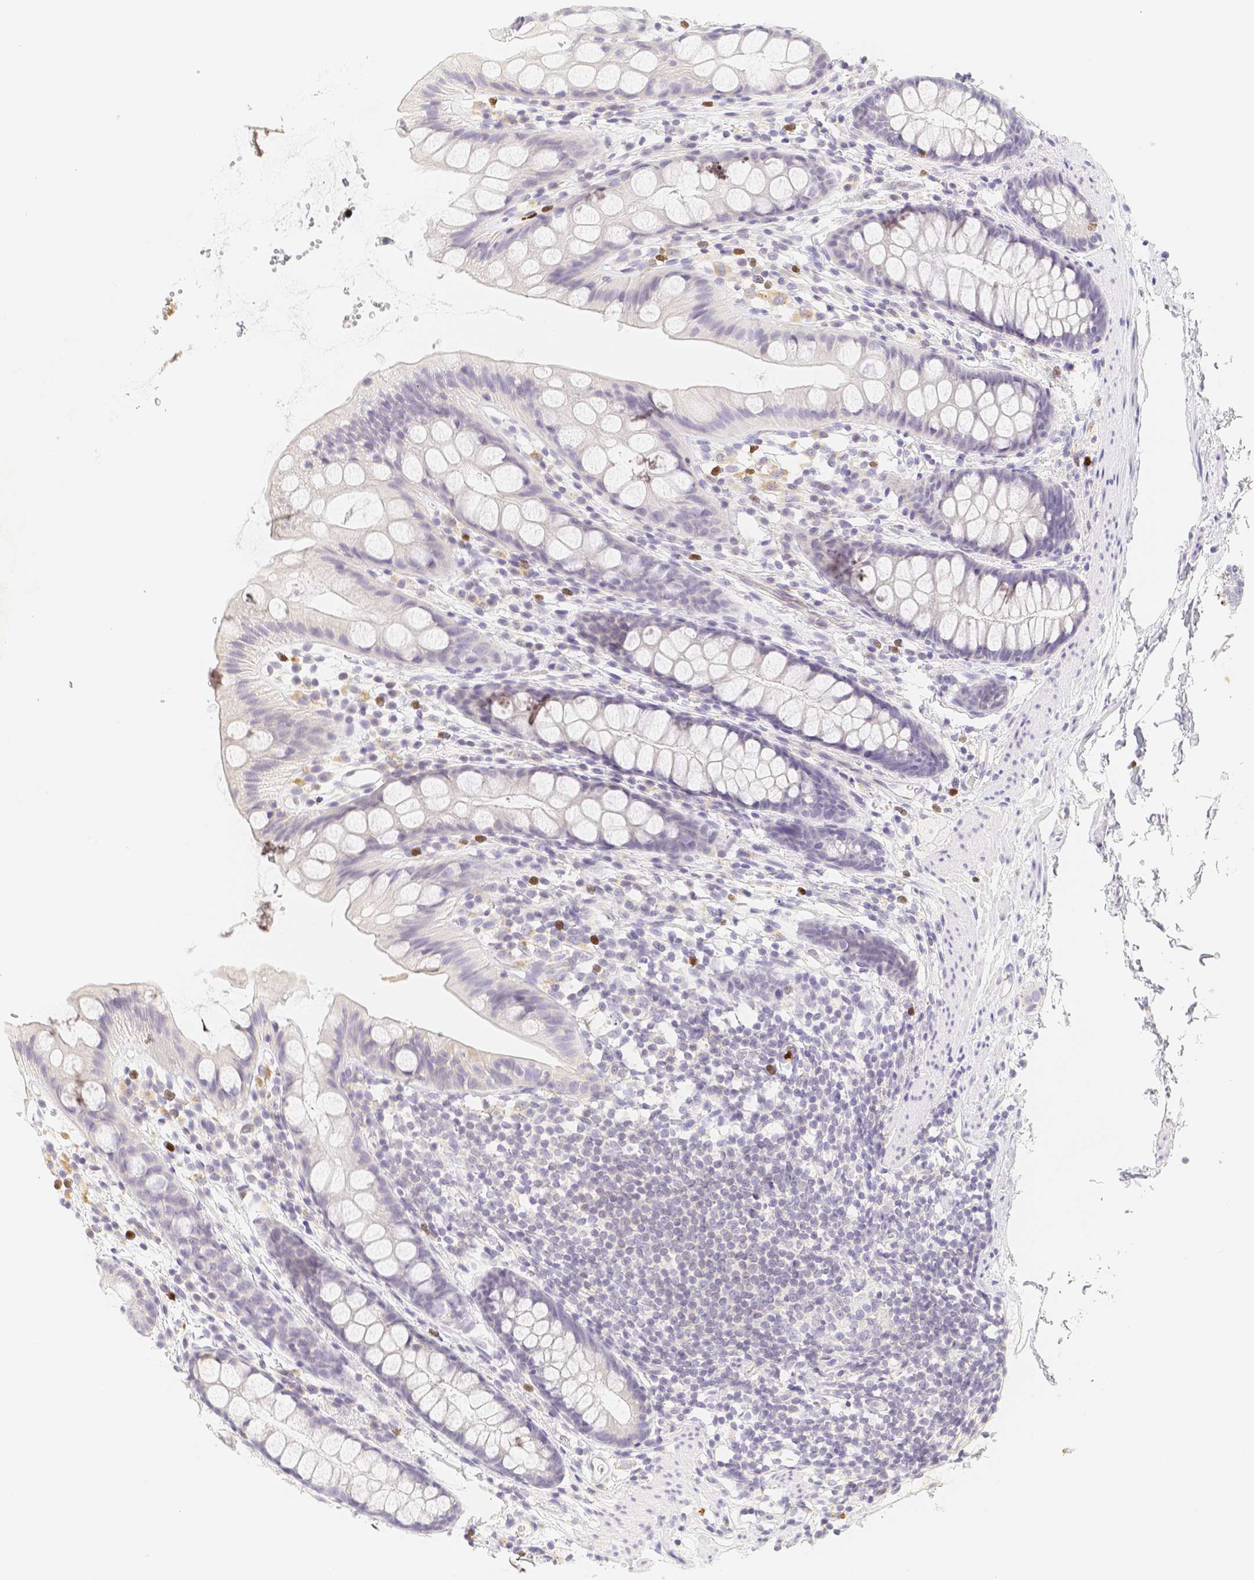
{"staining": {"intensity": "negative", "quantity": "none", "location": "none"}, "tissue": "rectum", "cell_type": "Glandular cells", "image_type": "normal", "snomed": [{"axis": "morphology", "description": "Normal tissue, NOS"}, {"axis": "topography", "description": "Rectum"}], "caption": "Rectum was stained to show a protein in brown. There is no significant staining in glandular cells. (Brightfield microscopy of DAB IHC at high magnification).", "gene": "PADI4", "patient": {"sex": "female", "age": 65}}